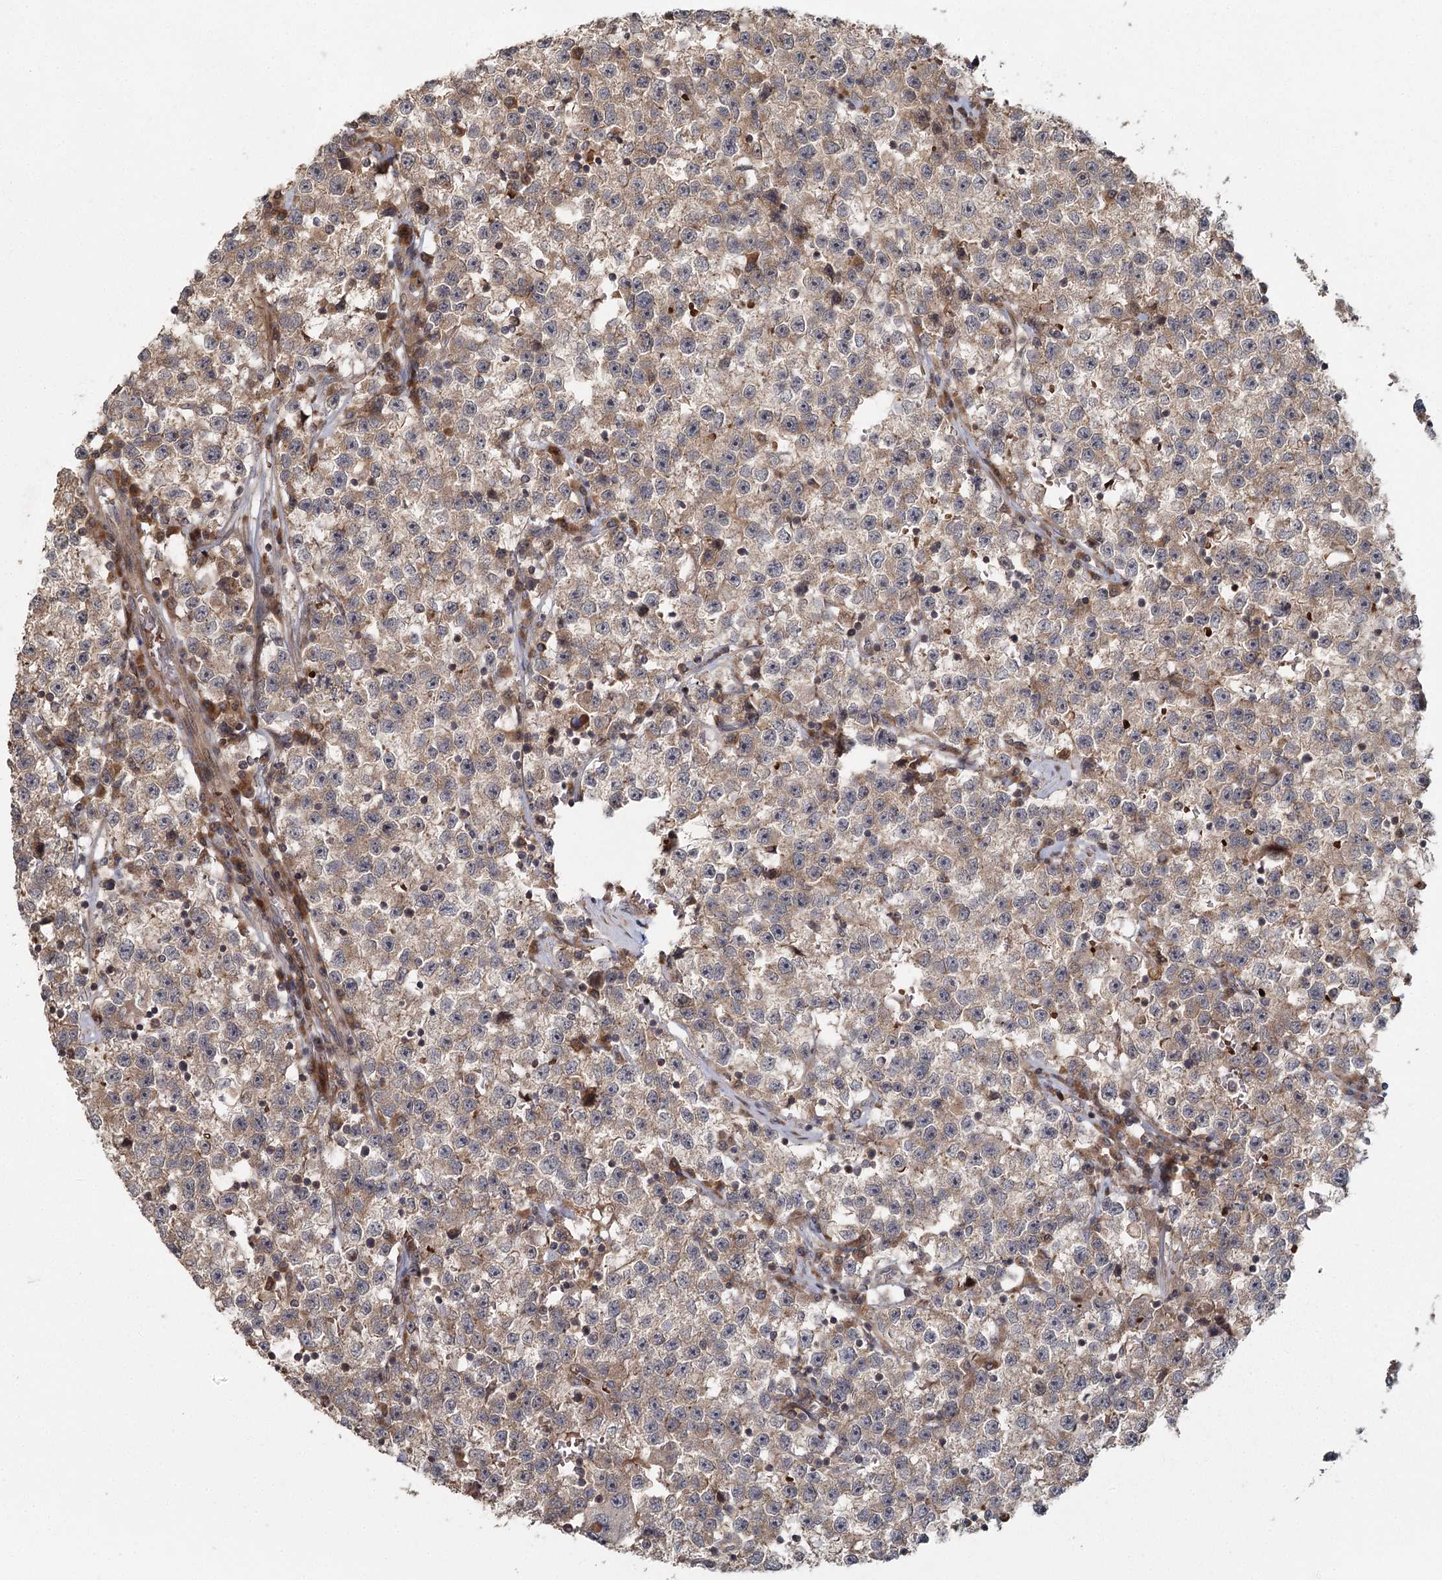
{"staining": {"intensity": "weak", "quantity": "25%-75%", "location": "cytoplasmic/membranous"}, "tissue": "testis cancer", "cell_type": "Tumor cells", "image_type": "cancer", "snomed": [{"axis": "morphology", "description": "Seminoma, NOS"}, {"axis": "topography", "description": "Testis"}], "caption": "The image exhibits staining of testis cancer (seminoma), revealing weak cytoplasmic/membranous protein staining (brown color) within tumor cells. (DAB (3,3'-diaminobenzidine) IHC with brightfield microscopy, high magnification).", "gene": "RAPGEF6", "patient": {"sex": "male", "age": 22}}